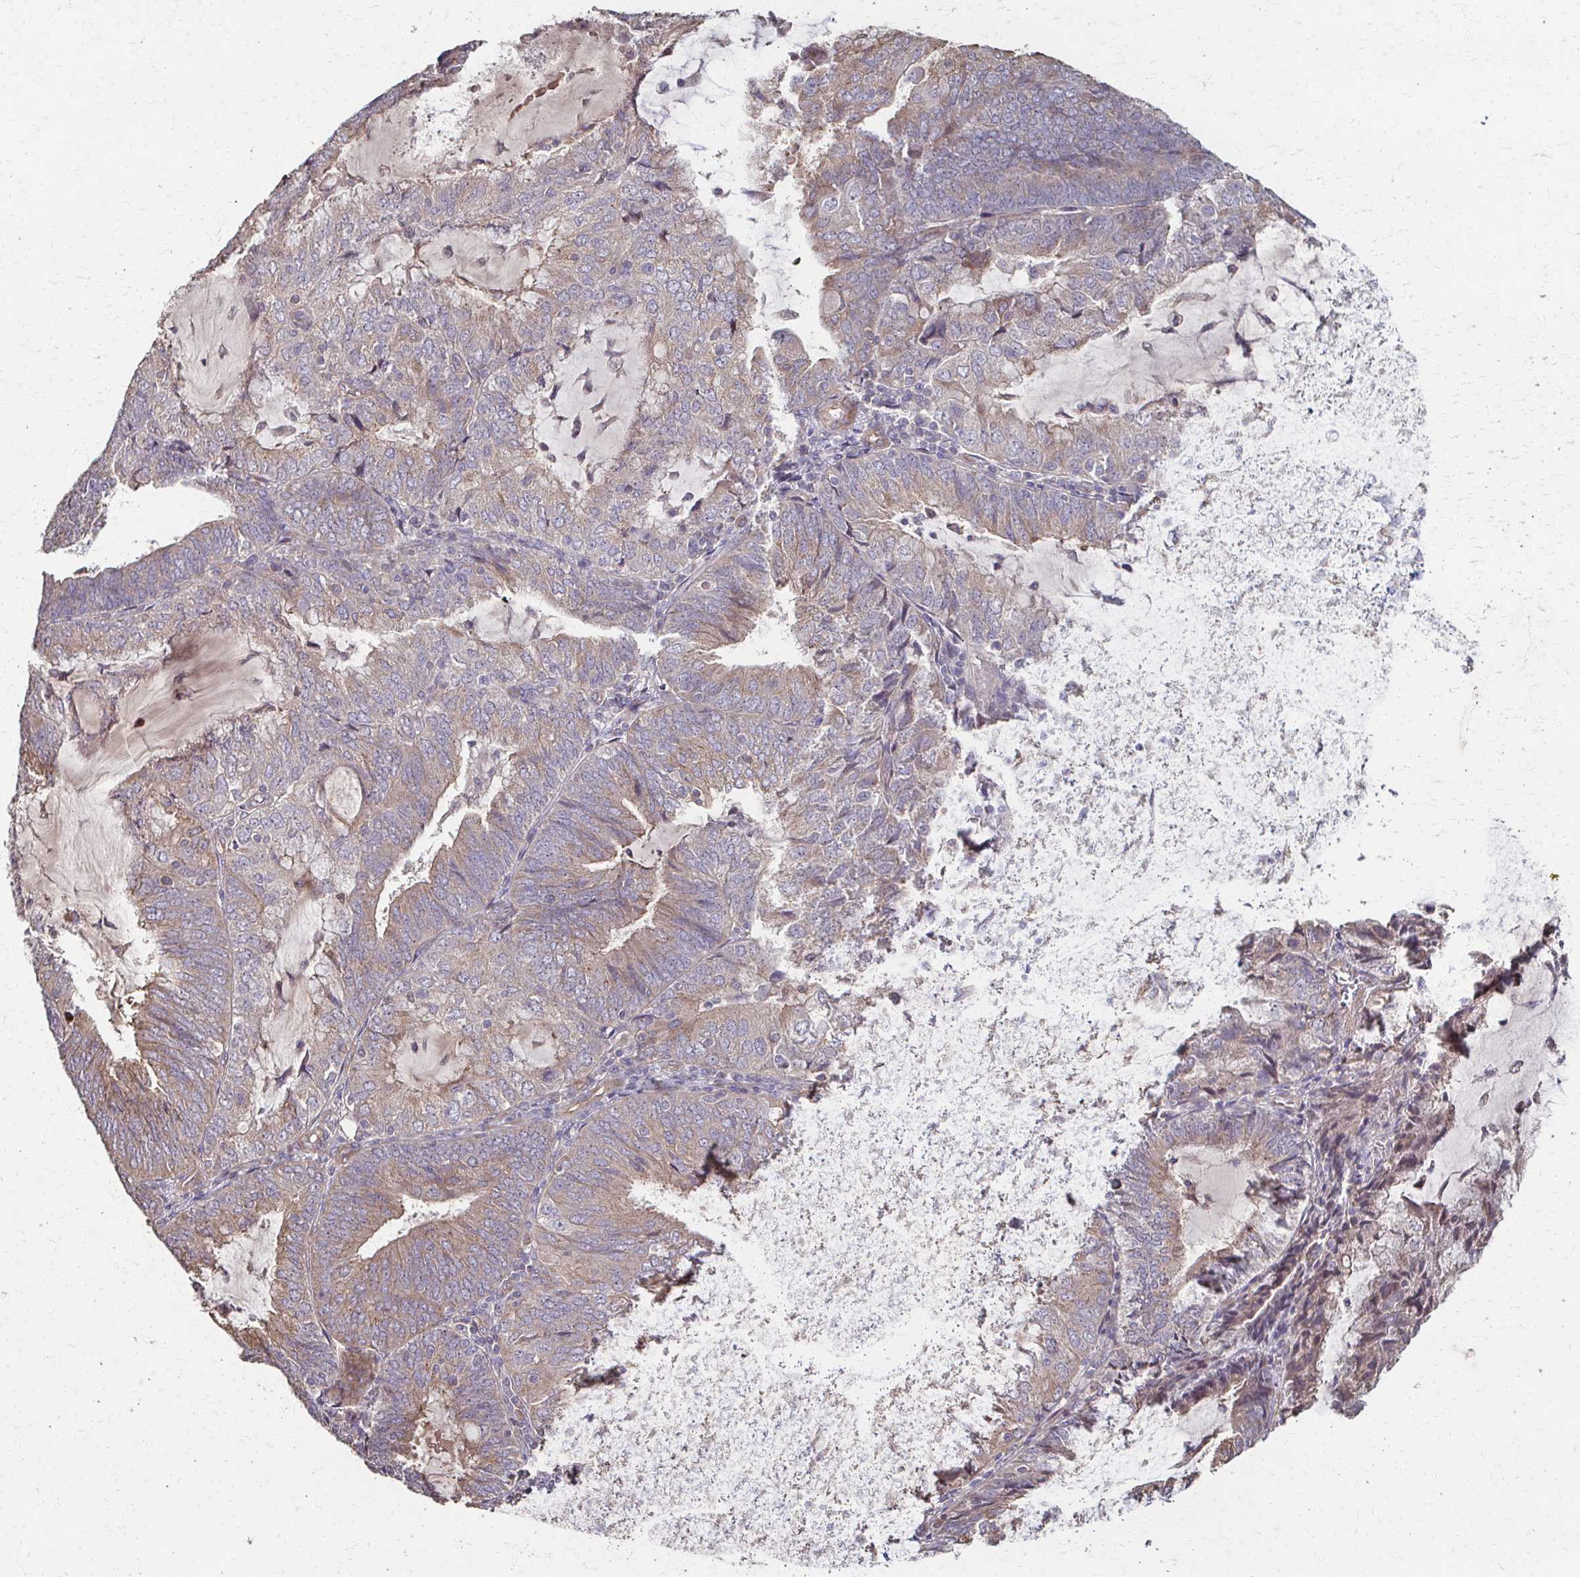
{"staining": {"intensity": "weak", "quantity": "25%-75%", "location": "cytoplasmic/membranous"}, "tissue": "endometrial cancer", "cell_type": "Tumor cells", "image_type": "cancer", "snomed": [{"axis": "morphology", "description": "Adenocarcinoma, NOS"}, {"axis": "topography", "description": "Endometrium"}], "caption": "Tumor cells exhibit low levels of weak cytoplasmic/membranous positivity in about 25%-75% of cells in human endometrial cancer (adenocarcinoma).", "gene": "IL18BP", "patient": {"sex": "female", "age": 81}}